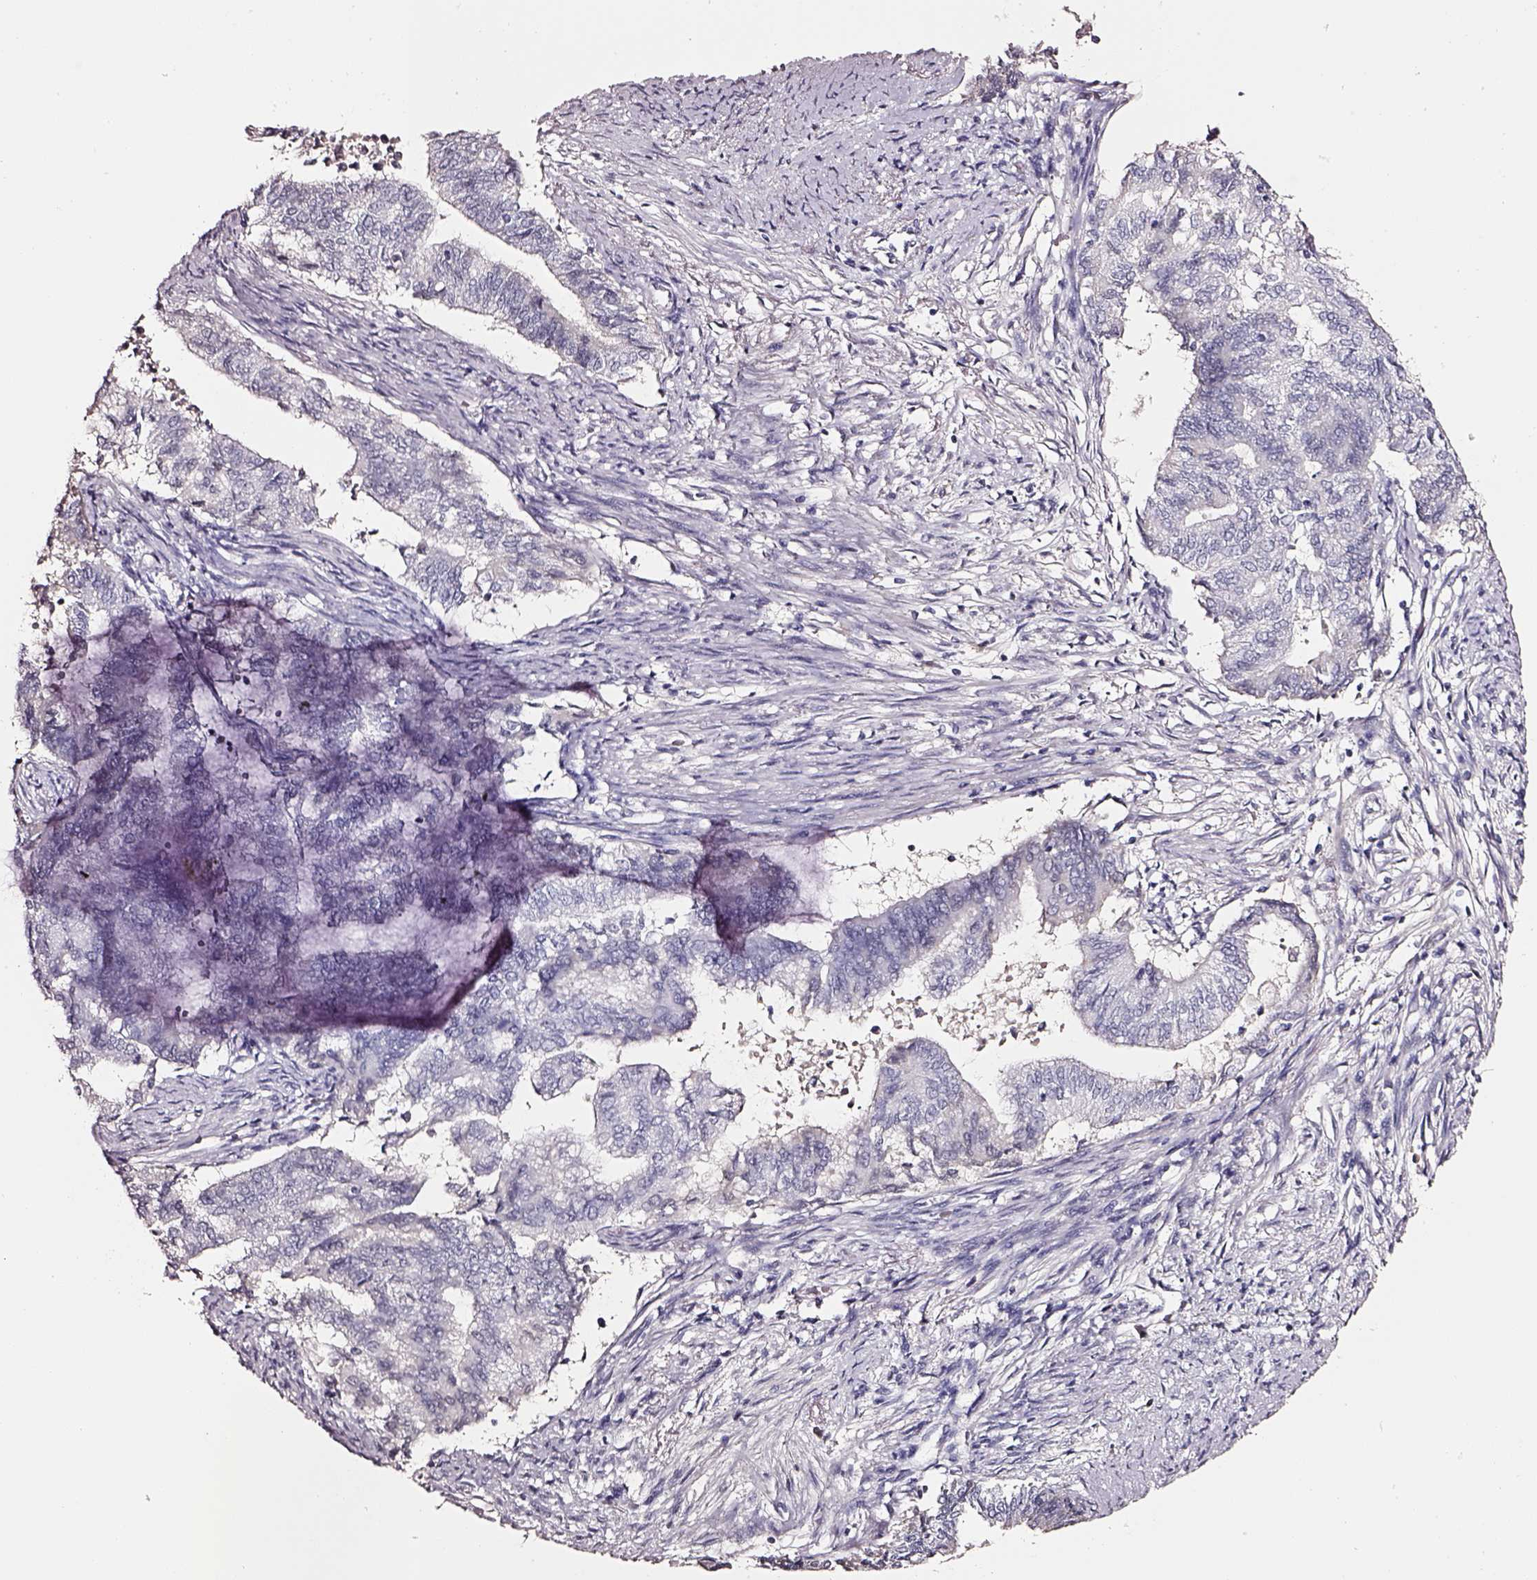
{"staining": {"intensity": "negative", "quantity": "none", "location": "none"}, "tissue": "endometrial cancer", "cell_type": "Tumor cells", "image_type": "cancer", "snomed": [{"axis": "morphology", "description": "Adenocarcinoma, NOS"}, {"axis": "topography", "description": "Endometrium"}], "caption": "Immunohistochemical staining of human endometrial cancer (adenocarcinoma) shows no significant staining in tumor cells. (DAB IHC, high magnification).", "gene": "SMIM17", "patient": {"sex": "female", "age": 65}}